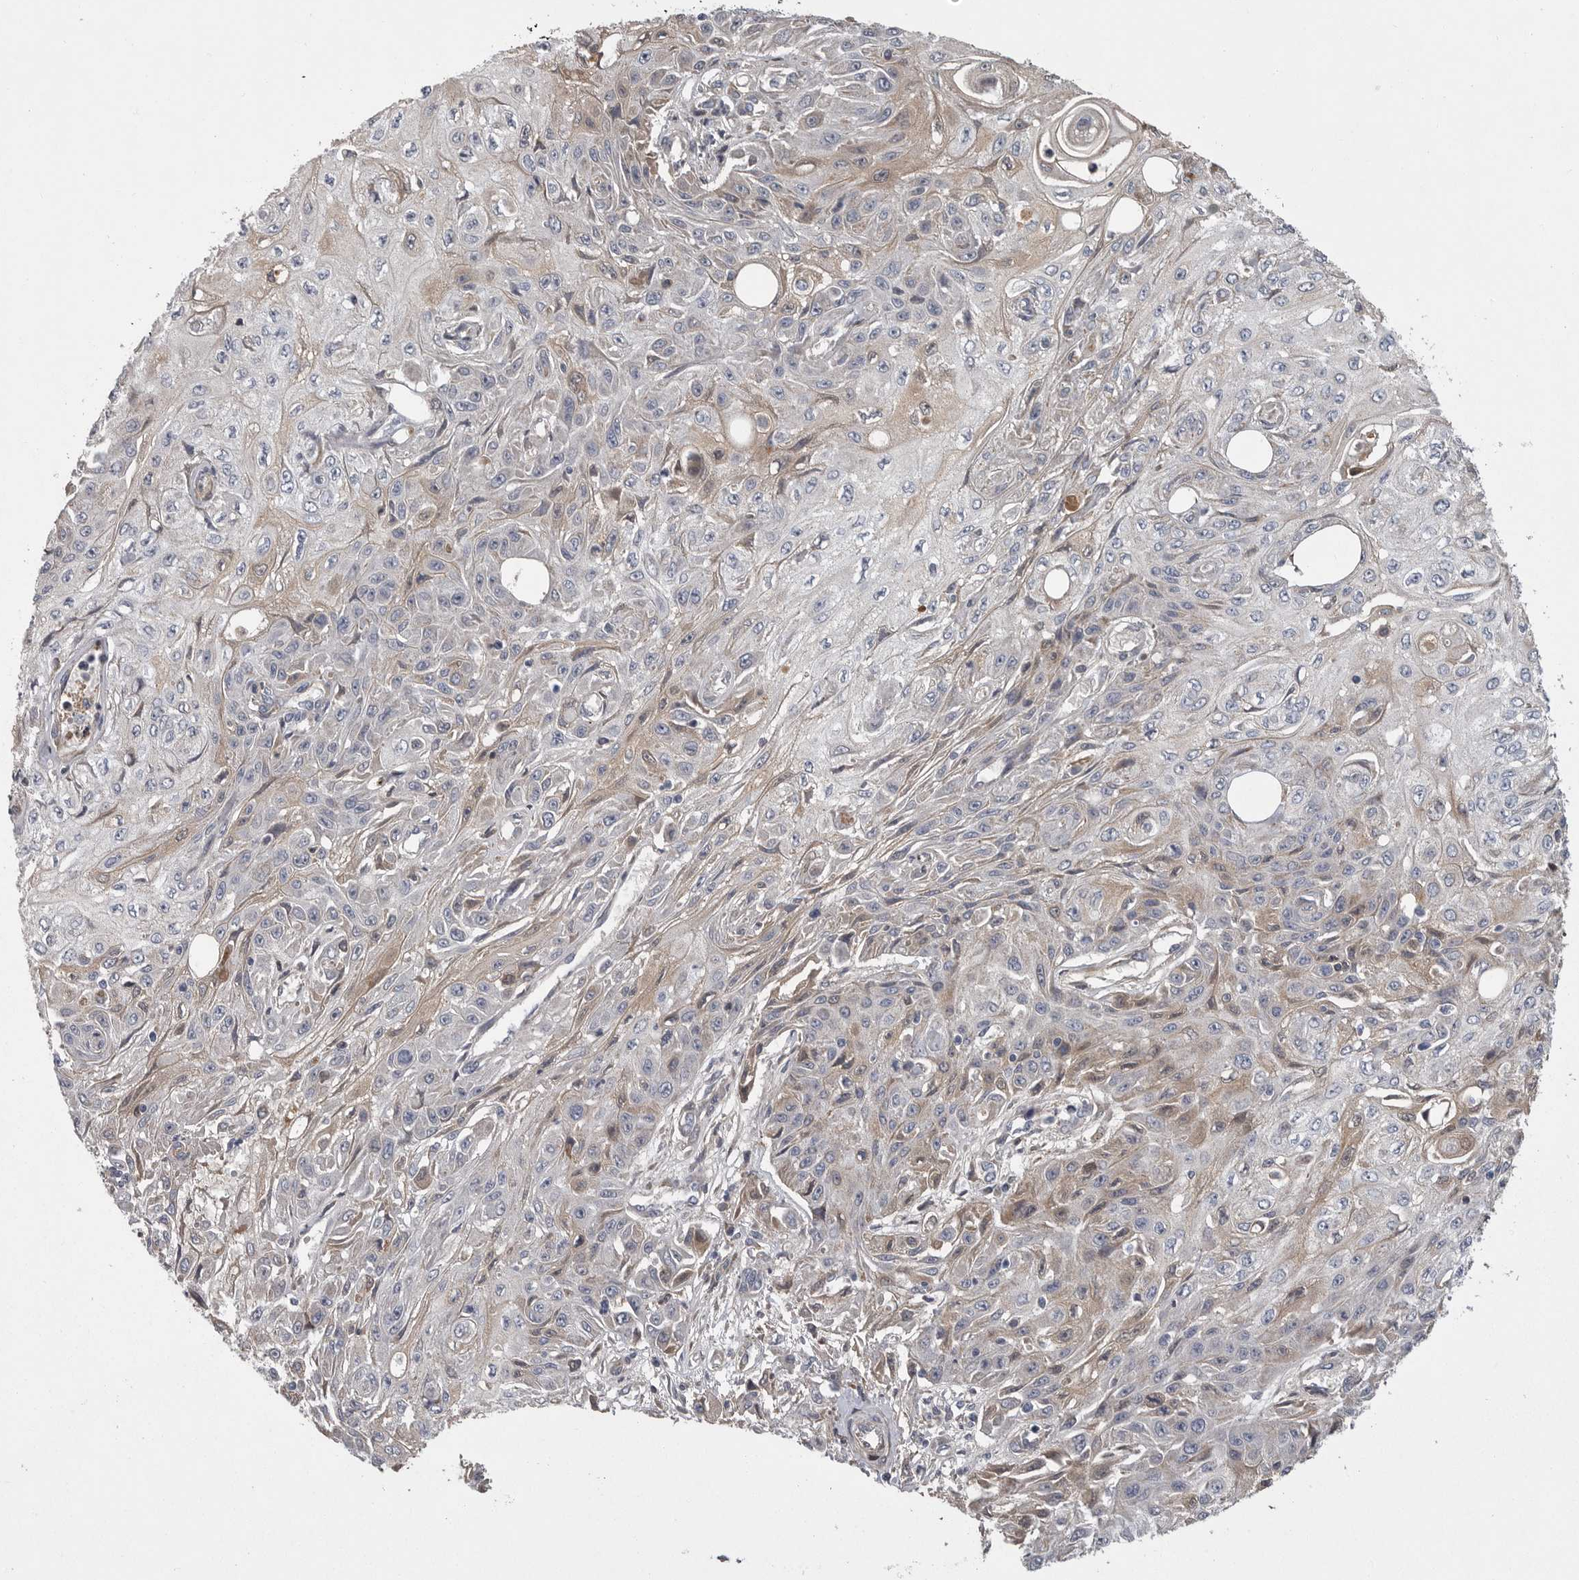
{"staining": {"intensity": "weak", "quantity": "25%-75%", "location": "cytoplasmic/membranous"}, "tissue": "skin cancer", "cell_type": "Tumor cells", "image_type": "cancer", "snomed": [{"axis": "morphology", "description": "Squamous cell carcinoma, NOS"}, {"axis": "morphology", "description": "Squamous cell carcinoma, metastatic, NOS"}, {"axis": "topography", "description": "Skin"}, {"axis": "topography", "description": "Lymph node"}], "caption": "Human squamous cell carcinoma (skin) stained with a brown dye demonstrates weak cytoplasmic/membranous positive staining in about 25%-75% of tumor cells.", "gene": "CRP", "patient": {"sex": "male", "age": 75}}